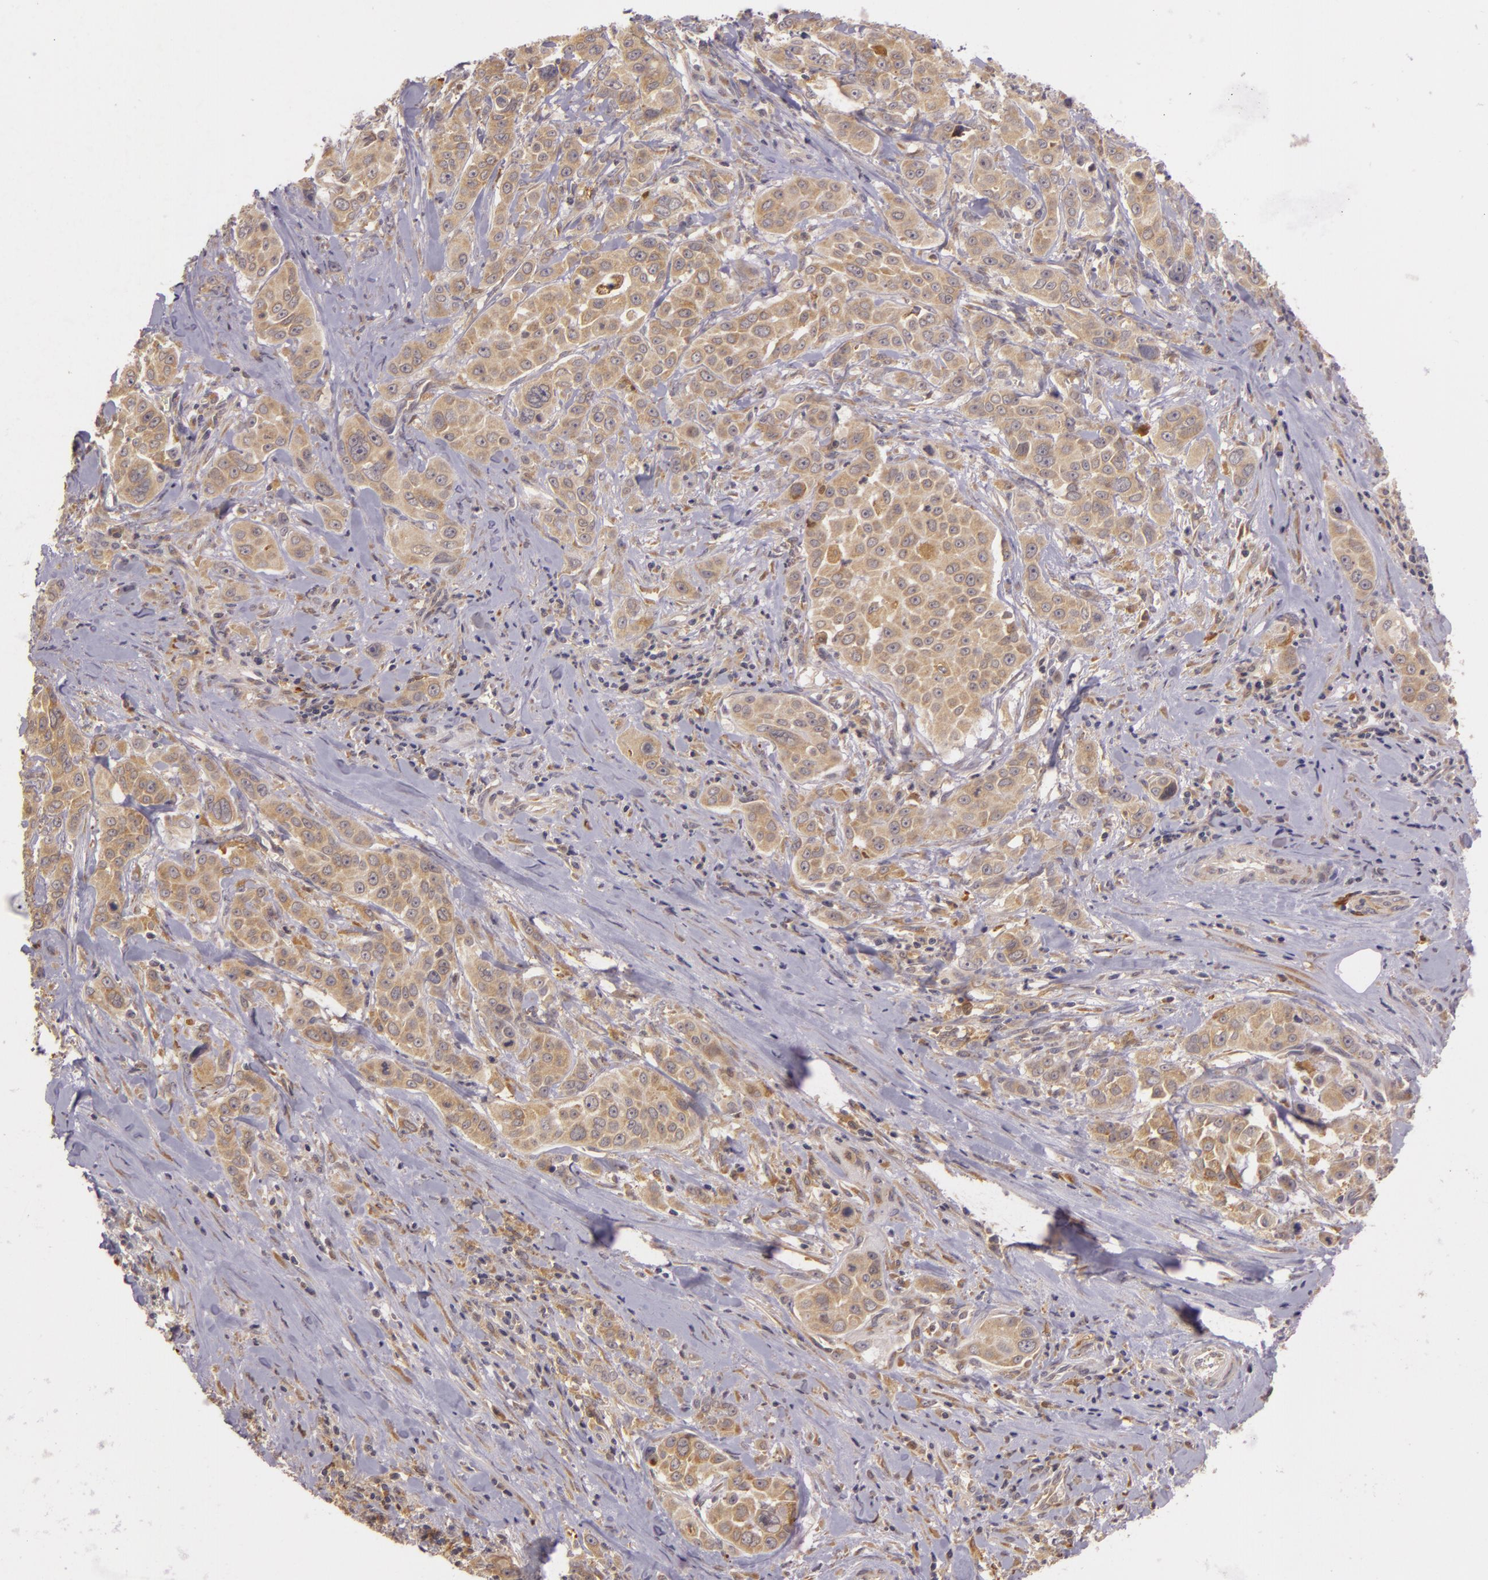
{"staining": {"intensity": "weak", "quantity": "25%-75%", "location": "cytoplasmic/membranous"}, "tissue": "pancreatic cancer", "cell_type": "Tumor cells", "image_type": "cancer", "snomed": [{"axis": "morphology", "description": "Adenocarcinoma, NOS"}, {"axis": "topography", "description": "Pancreas"}], "caption": "IHC (DAB) staining of pancreatic cancer demonstrates weak cytoplasmic/membranous protein staining in about 25%-75% of tumor cells.", "gene": "PPP1R3F", "patient": {"sex": "female", "age": 52}}